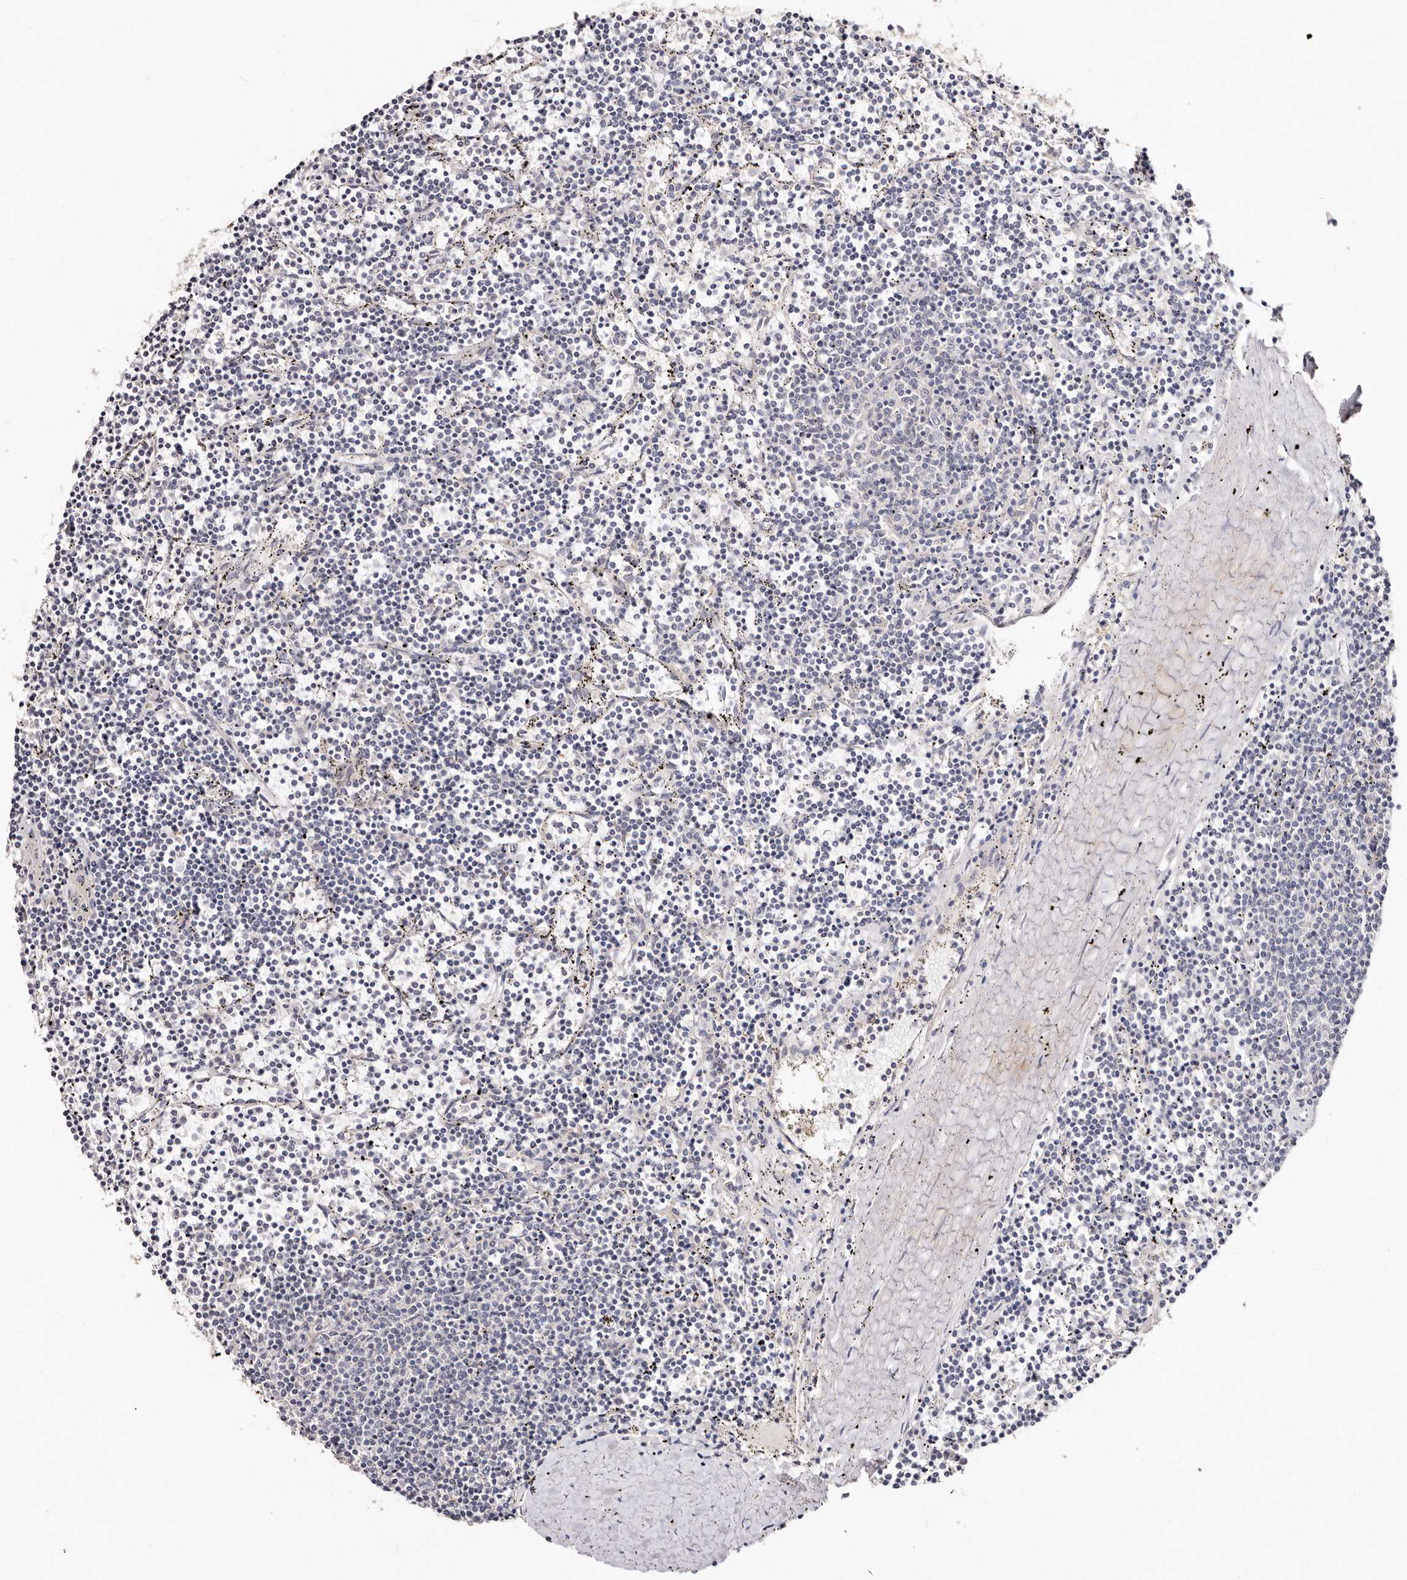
{"staining": {"intensity": "negative", "quantity": "none", "location": "none"}, "tissue": "lymphoma", "cell_type": "Tumor cells", "image_type": "cancer", "snomed": [{"axis": "morphology", "description": "Malignant lymphoma, non-Hodgkin's type, Low grade"}, {"axis": "topography", "description": "Spleen"}], "caption": "Human low-grade malignant lymphoma, non-Hodgkin's type stained for a protein using immunohistochemistry (IHC) shows no expression in tumor cells.", "gene": "VIPAS39", "patient": {"sex": "female", "age": 50}}